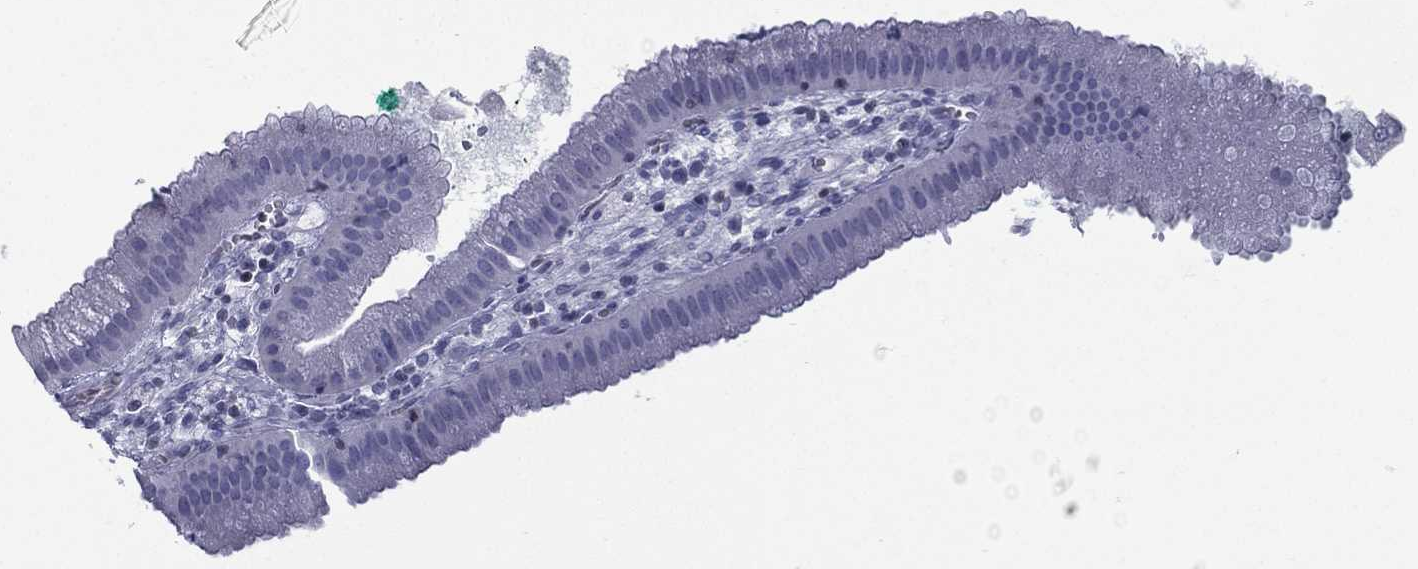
{"staining": {"intensity": "negative", "quantity": "none", "location": "none"}, "tissue": "gallbladder", "cell_type": "Glandular cells", "image_type": "normal", "snomed": [{"axis": "morphology", "description": "Normal tissue, NOS"}, {"axis": "topography", "description": "Gallbladder"}], "caption": "Gallbladder was stained to show a protein in brown. There is no significant expression in glandular cells. (Immunohistochemistry (ihc), brightfield microscopy, high magnification).", "gene": "PYHIN1", "patient": {"sex": "male", "age": 67}}